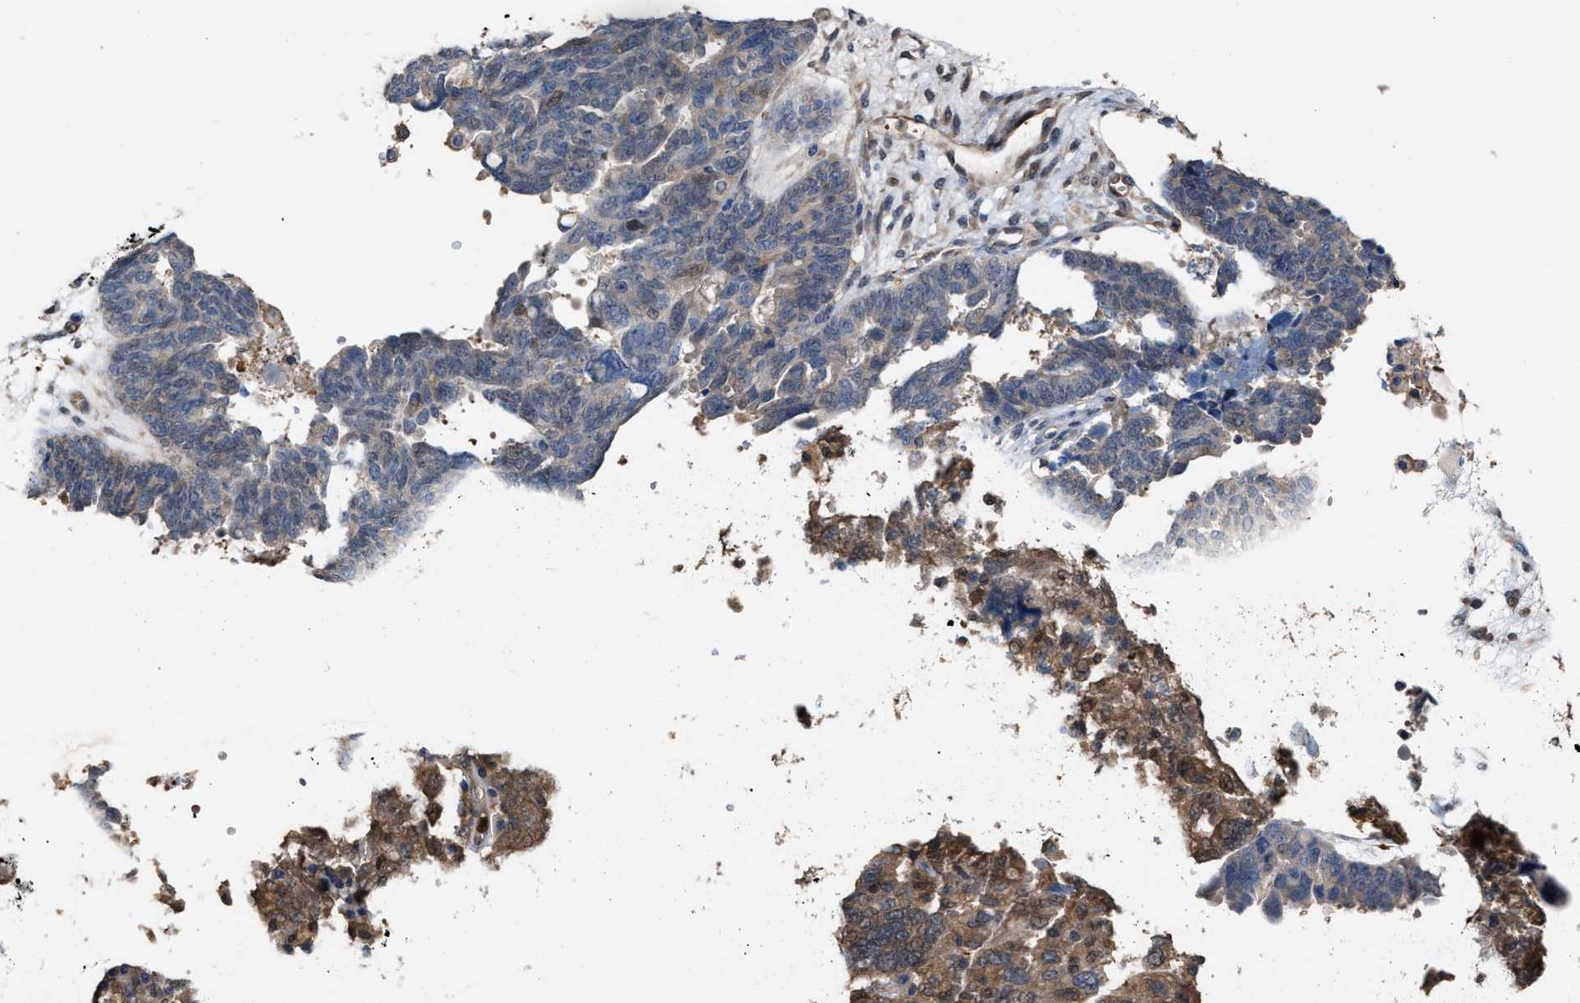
{"staining": {"intensity": "negative", "quantity": "none", "location": "none"}, "tissue": "ovarian cancer", "cell_type": "Tumor cells", "image_type": "cancer", "snomed": [{"axis": "morphology", "description": "Cystadenocarcinoma, serous, NOS"}, {"axis": "topography", "description": "Ovary"}], "caption": "An image of ovarian cancer stained for a protein exhibits no brown staining in tumor cells. (Brightfield microscopy of DAB (3,3'-diaminobenzidine) IHC at high magnification).", "gene": "MTPN", "patient": {"sex": "female", "age": 79}}